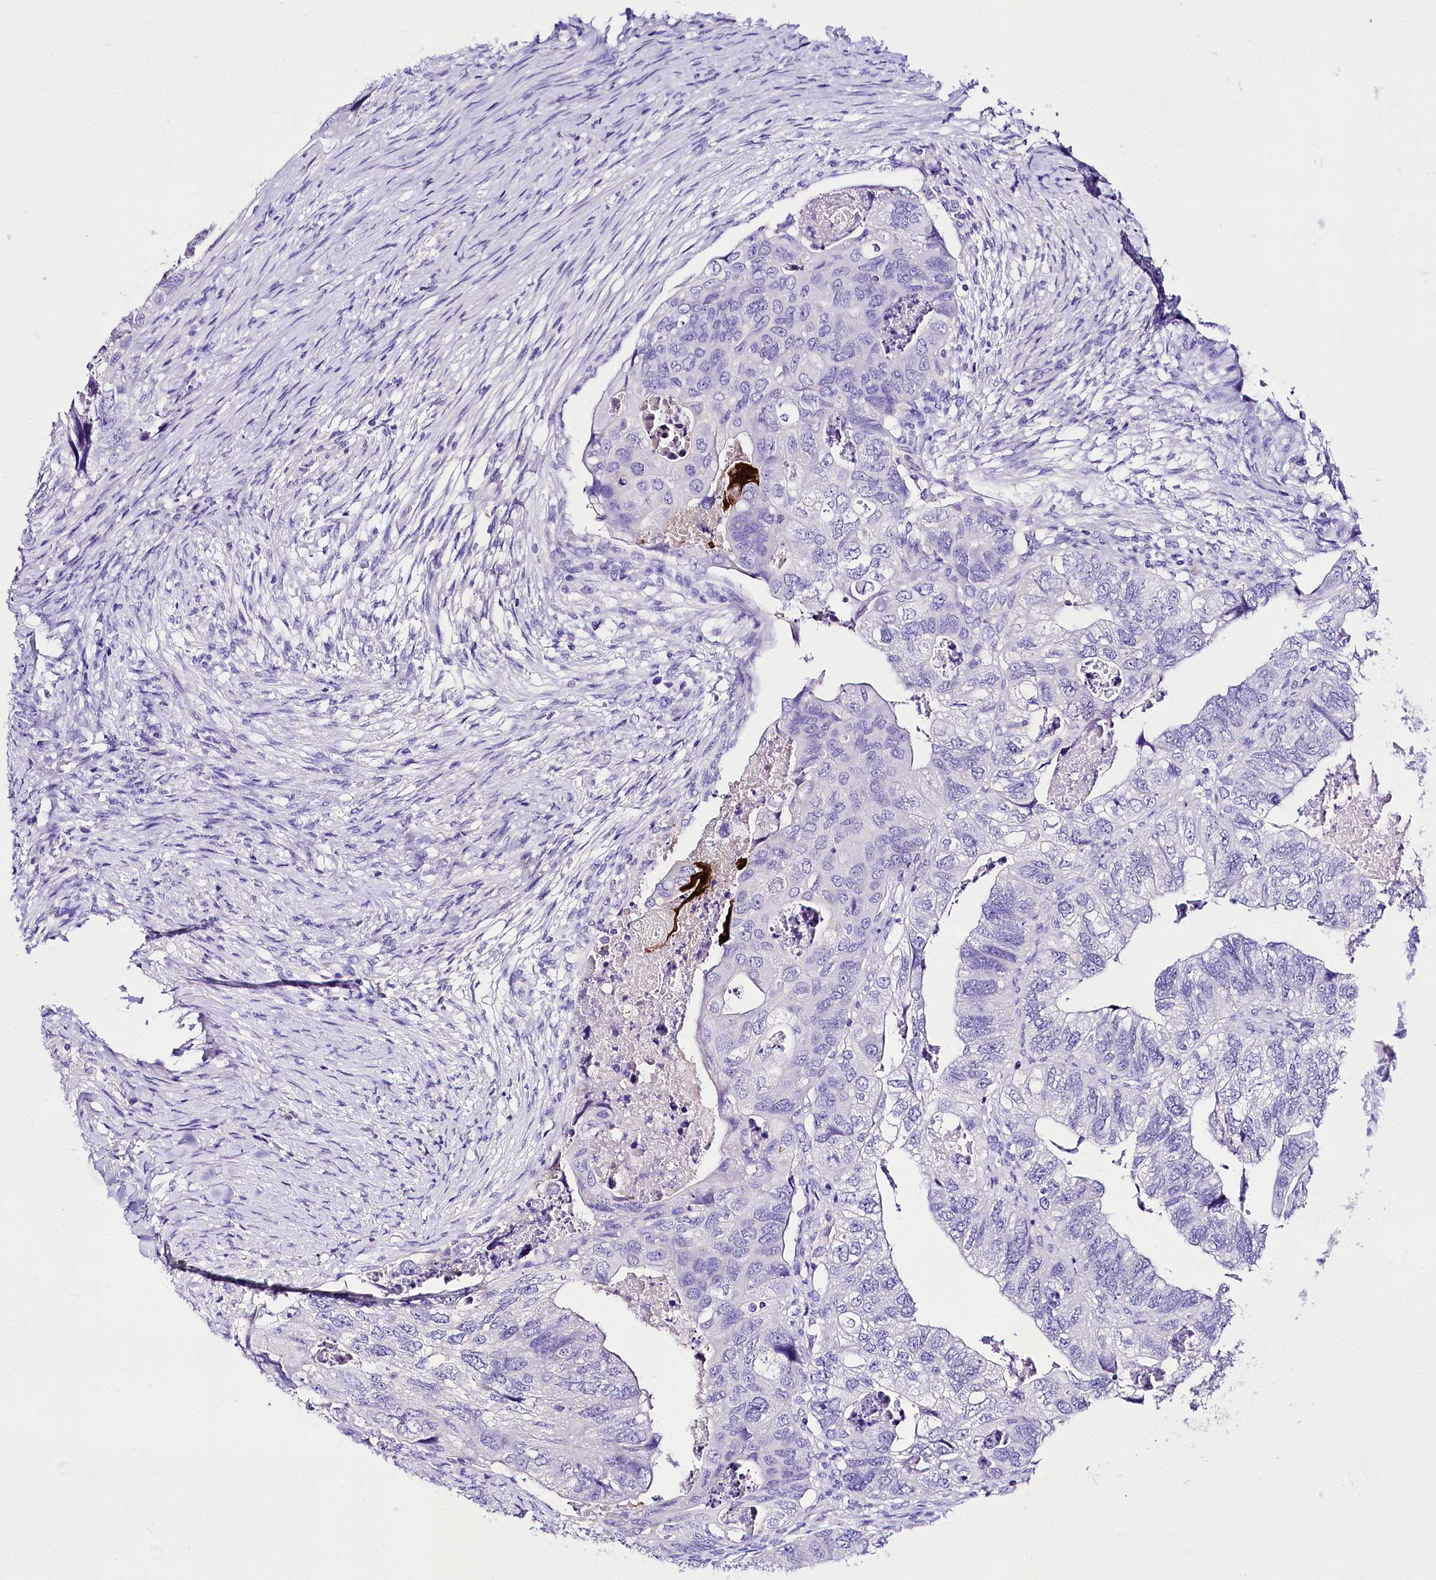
{"staining": {"intensity": "negative", "quantity": "none", "location": "none"}, "tissue": "colorectal cancer", "cell_type": "Tumor cells", "image_type": "cancer", "snomed": [{"axis": "morphology", "description": "Adenocarcinoma, NOS"}, {"axis": "topography", "description": "Rectum"}], "caption": "Immunohistochemical staining of human adenocarcinoma (colorectal) exhibits no significant staining in tumor cells. Brightfield microscopy of immunohistochemistry stained with DAB (3,3'-diaminobenzidine) (brown) and hematoxylin (blue), captured at high magnification.", "gene": "A2ML1", "patient": {"sex": "male", "age": 63}}